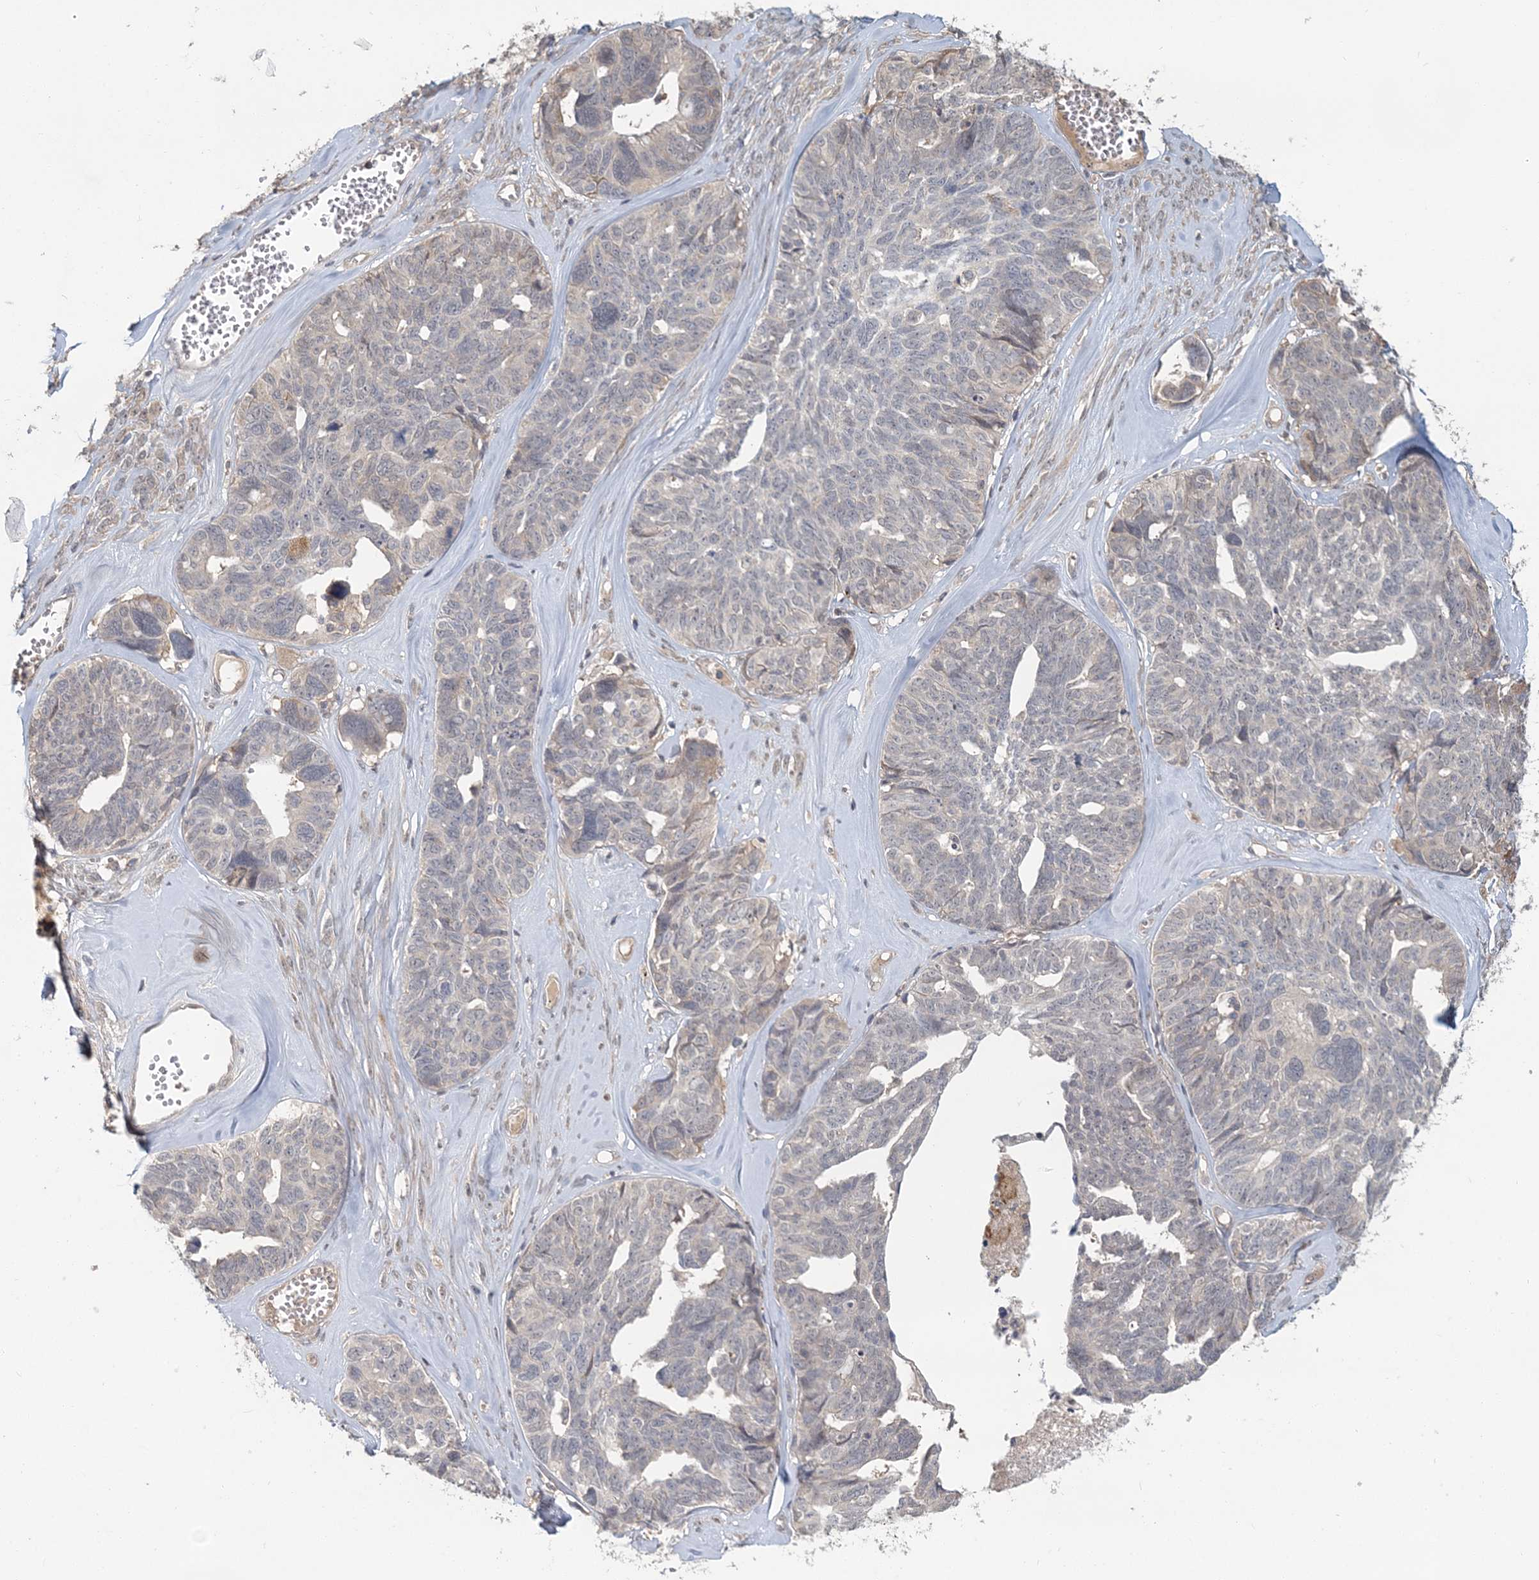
{"staining": {"intensity": "weak", "quantity": "<25%", "location": "cytoplasmic/membranous"}, "tissue": "ovarian cancer", "cell_type": "Tumor cells", "image_type": "cancer", "snomed": [{"axis": "morphology", "description": "Cystadenocarcinoma, serous, NOS"}, {"axis": "topography", "description": "Ovary"}], "caption": "Immunohistochemical staining of human ovarian cancer reveals no significant expression in tumor cells.", "gene": "RNF25", "patient": {"sex": "female", "age": 79}}